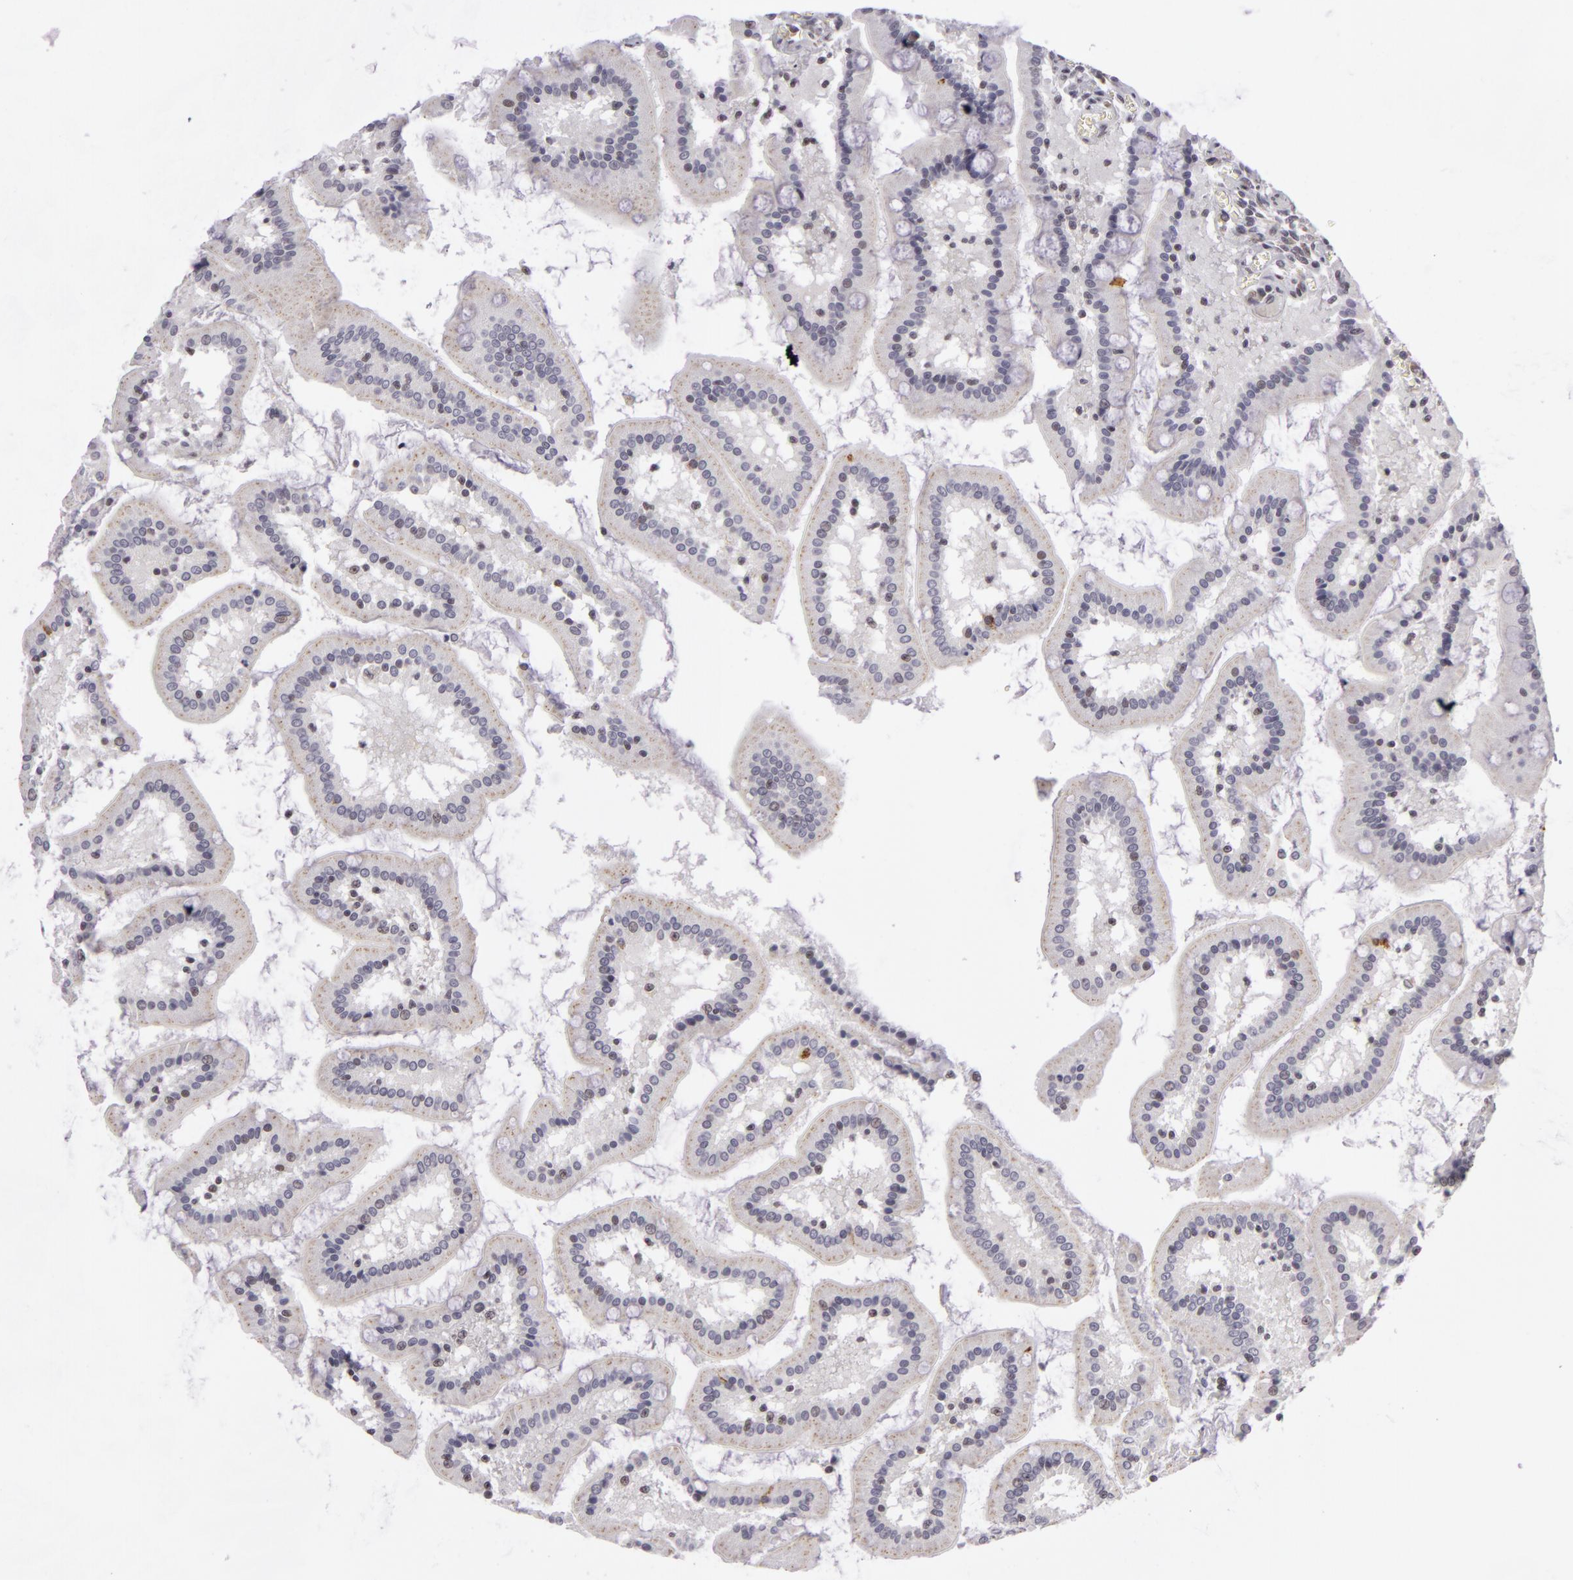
{"staining": {"intensity": "weak", "quantity": "<25%", "location": "nuclear"}, "tissue": "small intestine", "cell_type": "Glandular cells", "image_type": "normal", "snomed": [{"axis": "morphology", "description": "Normal tissue, NOS"}, {"axis": "topography", "description": "Small intestine"}], "caption": "Micrograph shows no significant protein expression in glandular cells of benign small intestine. (Stains: DAB immunohistochemistry (IHC) with hematoxylin counter stain, Microscopy: brightfield microscopy at high magnification).", "gene": "RRP7A", "patient": {"sex": "male", "age": 59}}